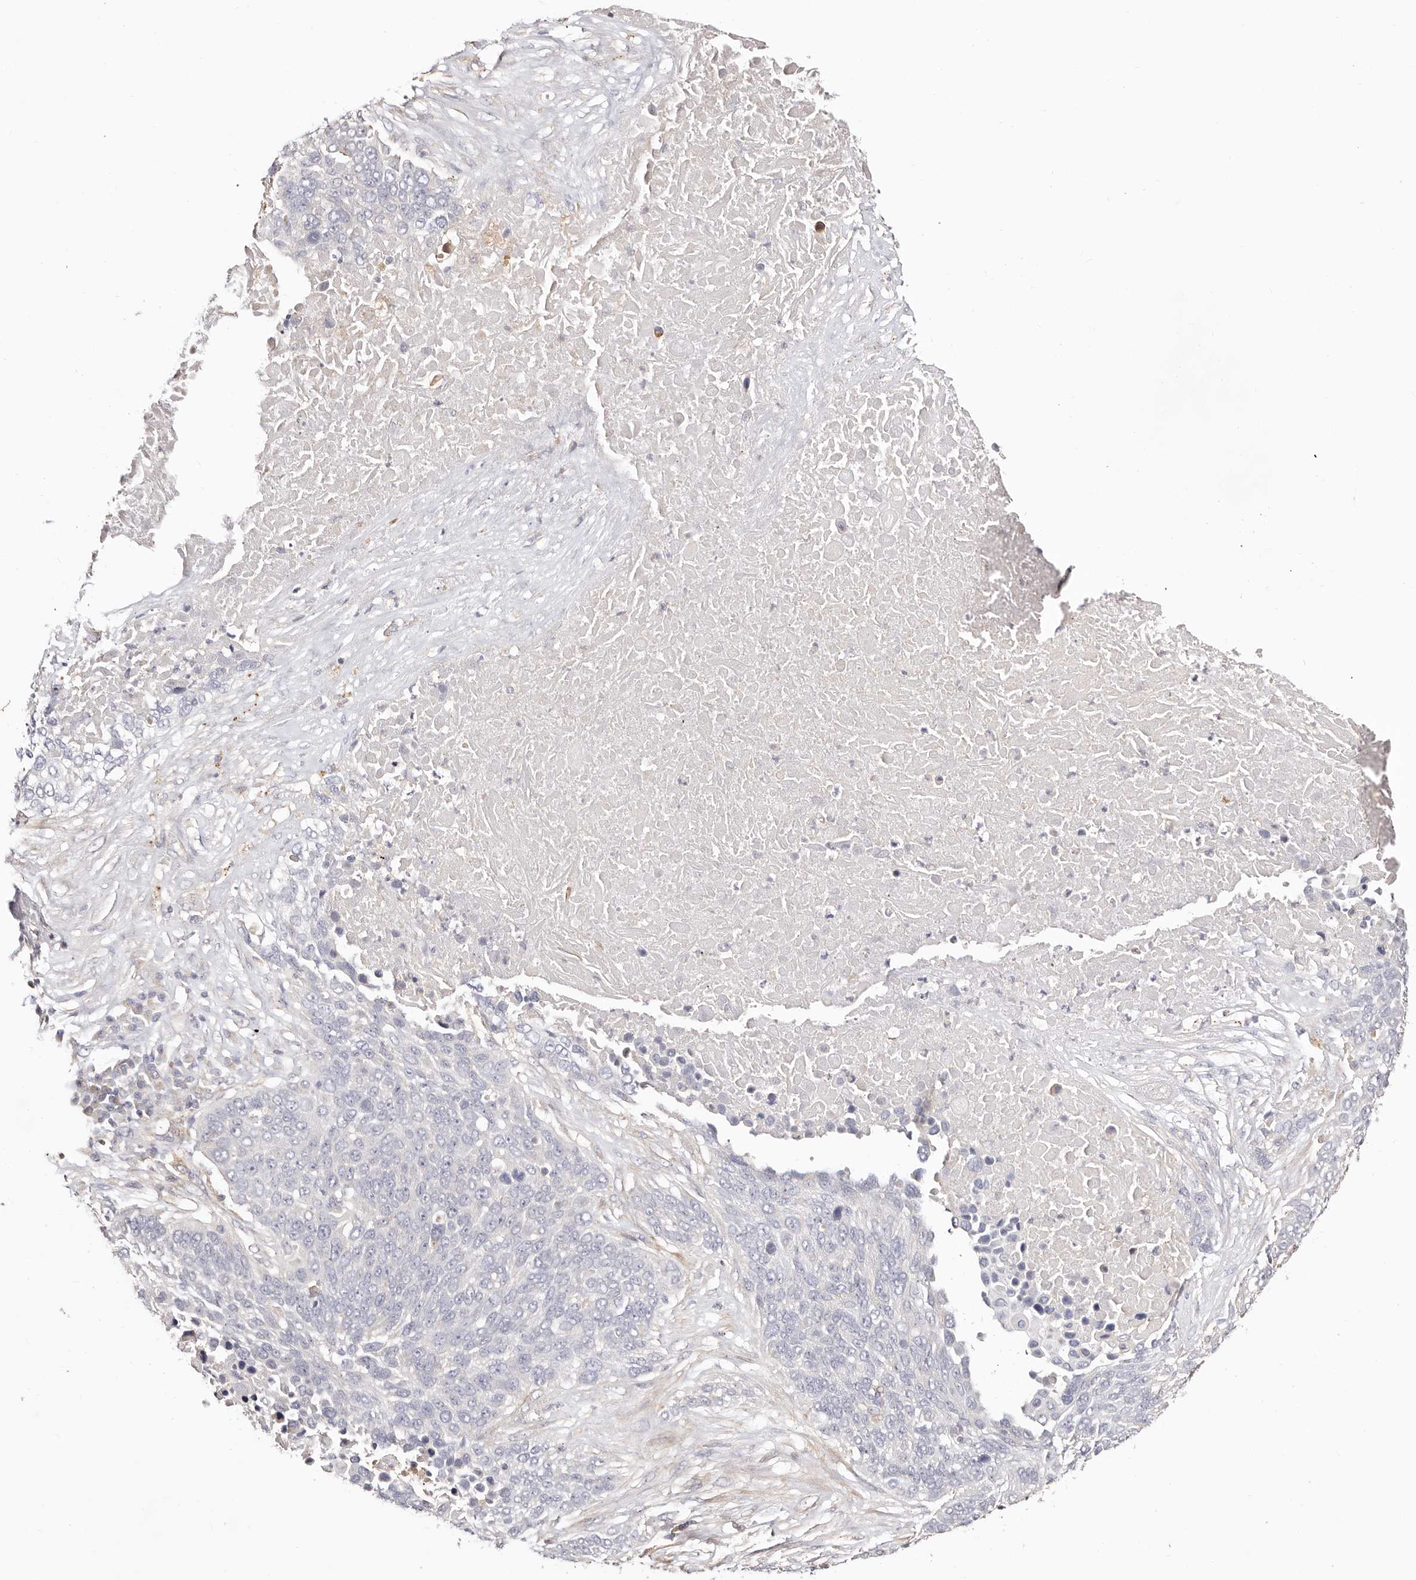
{"staining": {"intensity": "negative", "quantity": "none", "location": "none"}, "tissue": "lung cancer", "cell_type": "Tumor cells", "image_type": "cancer", "snomed": [{"axis": "morphology", "description": "Squamous cell carcinoma, NOS"}, {"axis": "topography", "description": "Lung"}], "caption": "Immunohistochemistry histopathology image of lung cancer (squamous cell carcinoma) stained for a protein (brown), which displays no expression in tumor cells.", "gene": "MAPK1", "patient": {"sex": "male", "age": 66}}